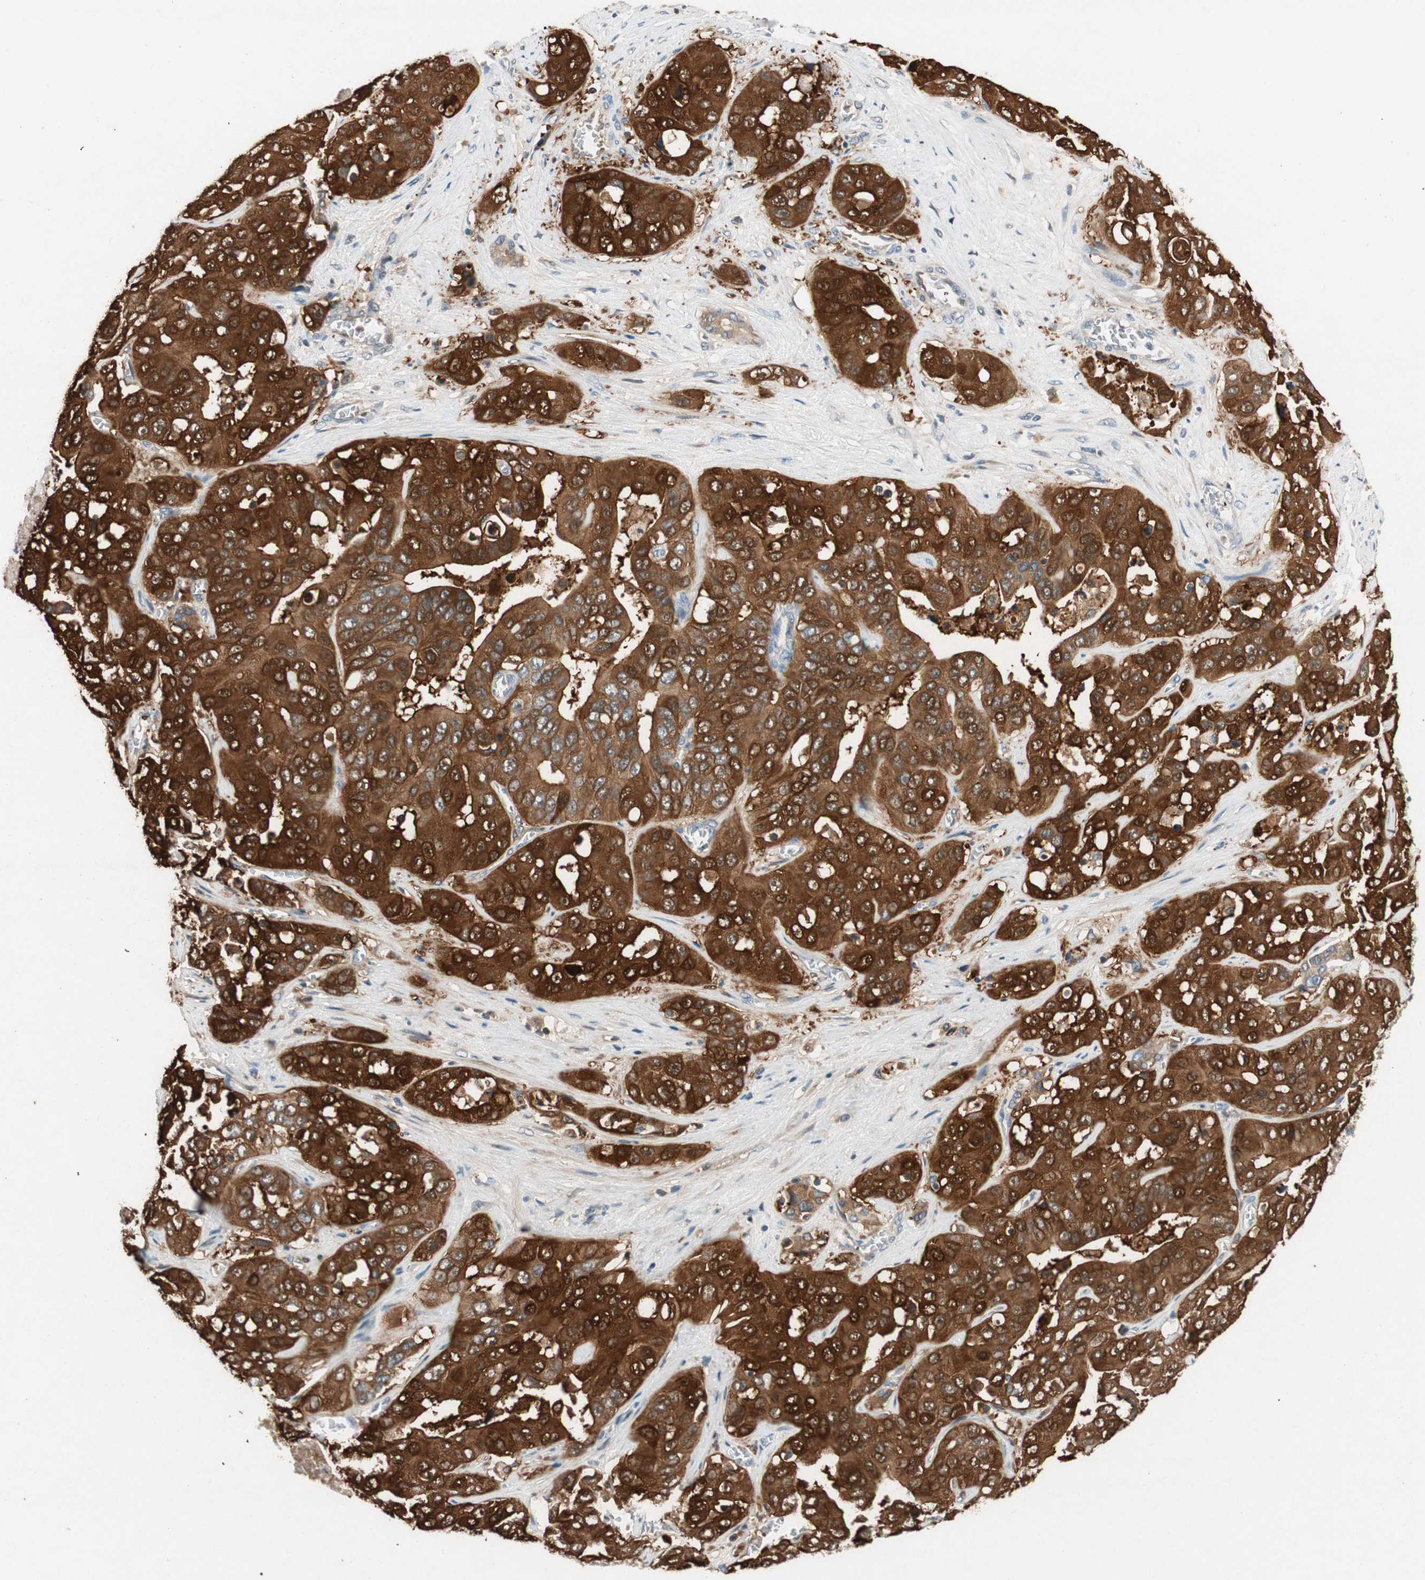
{"staining": {"intensity": "strong", "quantity": ">75%", "location": "cytoplasmic/membranous,nuclear"}, "tissue": "liver cancer", "cell_type": "Tumor cells", "image_type": "cancer", "snomed": [{"axis": "morphology", "description": "Cholangiocarcinoma"}, {"axis": "topography", "description": "Liver"}], "caption": "Strong cytoplasmic/membranous and nuclear staining is seen in approximately >75% of tumor cells in liver cholangiocarcinoma.", "gene": "SERPINB5", "patient": {"sex": "female", "age": 52}}